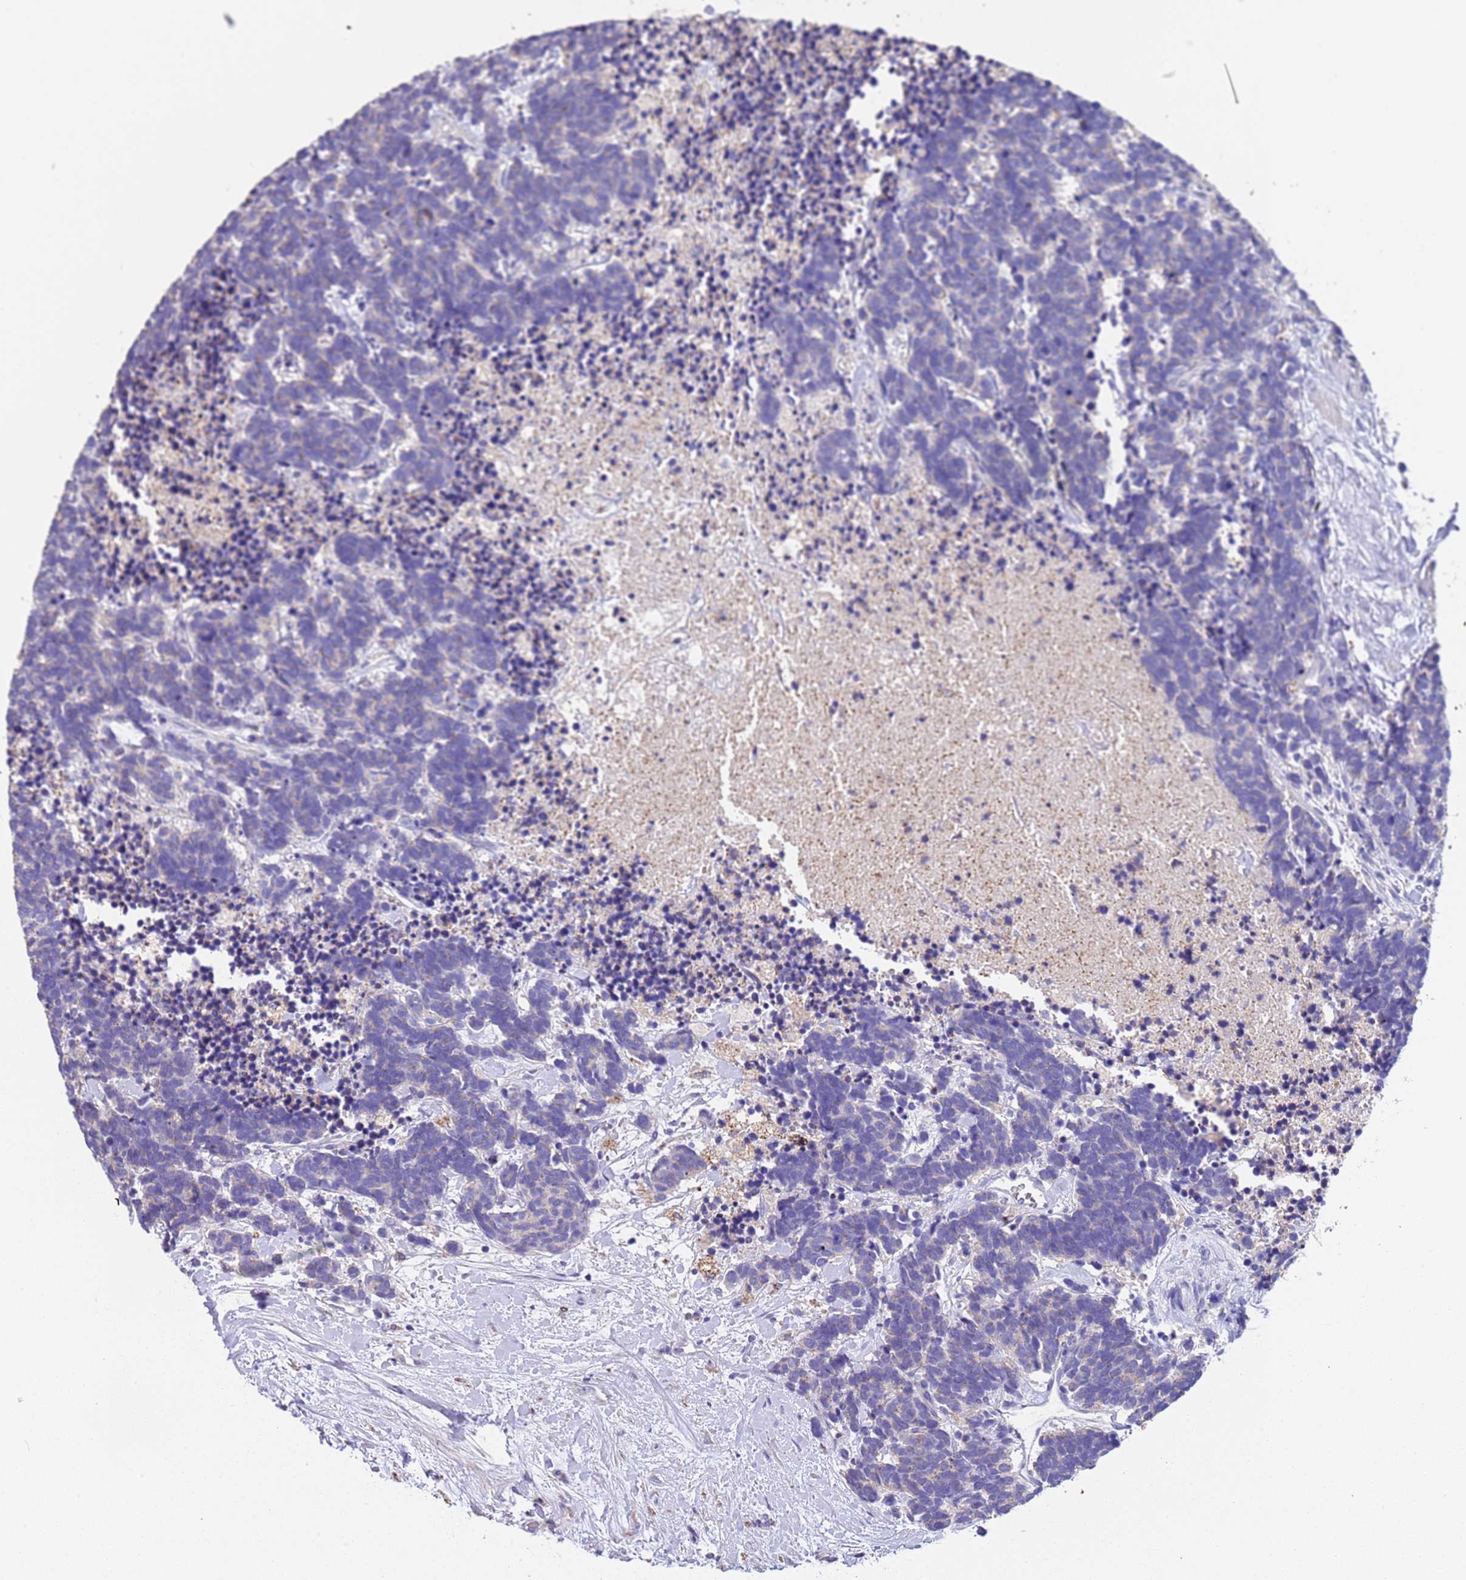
{"staining": {"intensity": "negative", "quantity": "none", "location": "none"}, "tissue": "carcinoid", "cell_type": "Tumor cells", "image_type": "cancer", "snomed": [{"axis": "morphology", "description": "Carcinoma, NOS"}, {"axis": "morphology", "description": "Carcinoid, malignant, NOS"}, {"axis": "topography", "description": "Prostate"}], "caption": "Immunohistochemical staining of human carcinoid exhibits no significant staining in tumor cells.", "gene": "SLC24A3", "patient": {"sex": "male", "age": 57}}